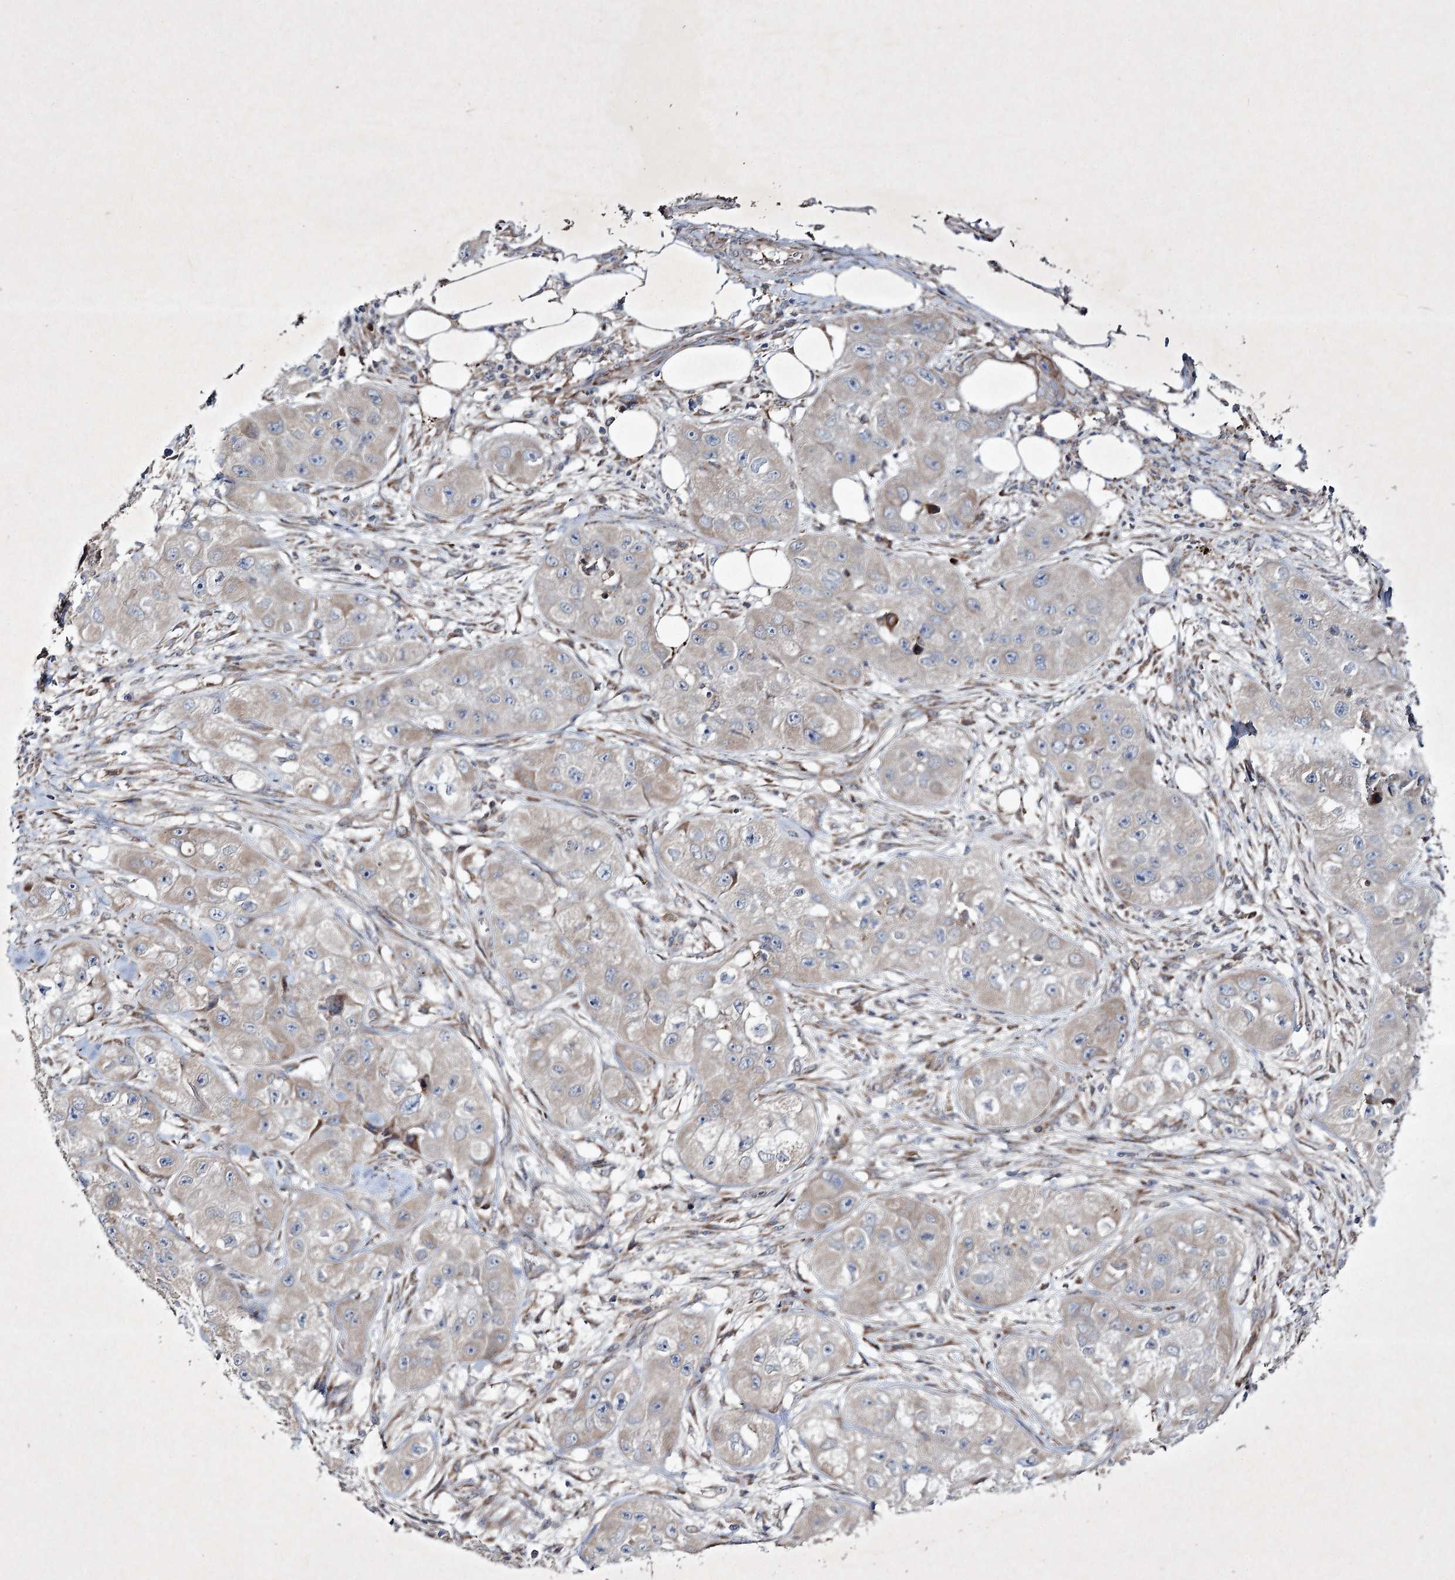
{"staining": {"intensity": "weak", "quantity": "<25%", "location": "cytoplasmic/membranous"}, "tissue": "skin cancer", "cell_type": "Tumor cells", "image_type": "cancer", "snomed": [{"axis": "morphology", "description": "Squamous cell carcinoma, NOS"}, {"axis": "topography", "description": "Skin"}, {"axis": "topography", "description": "Subcutis"}], "caption": "Tumor cells show no significant protein staining in skin cancer. Brightfield microscopy of IHC stained with DAB (brown) and hematoxylin (blue), captured at high magnification.", "gene": "ALG9", "patient": {"sex": "male", "age": 73}}